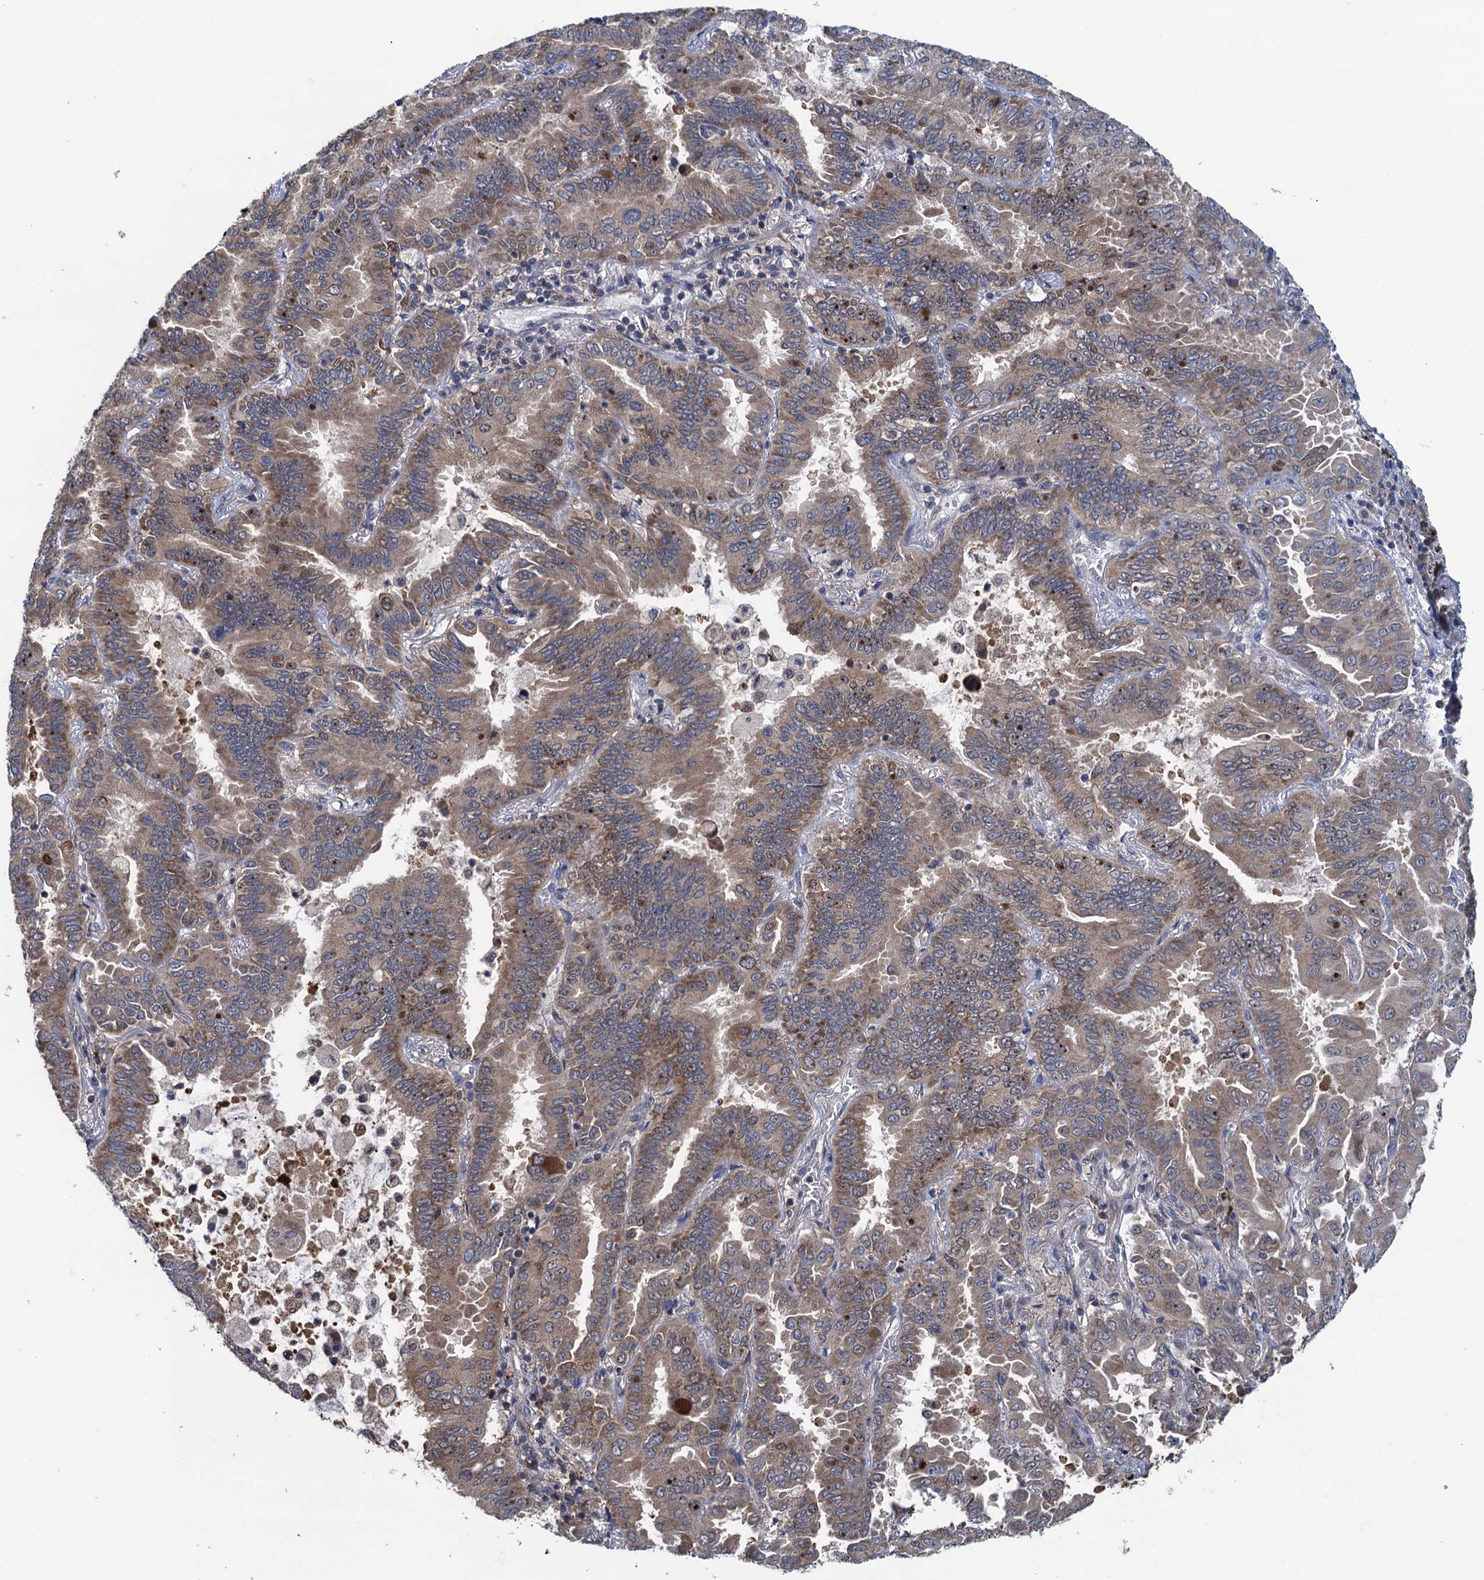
{"staining": {"intensity": "moderate", "quantity": "25%-75%", "location": "cytoplasmic/membranous"}, "tissue": "lung cancer", "cell_type": "Tumor cells", "image_type": "cancer", "snomed": [{"axis": "morphology", "description": "Adenocarcinoma, NOS"}, {"axis": "topography", "description": "Lung"}], "caption": "Adenocarcinoma (lung) stained with a brown dye shows moderate cytoplasmic/membranous positive staining in approximately 25%-75% of tumor cells.", "gene": "CNTN5", "patient": {"sex": "male", "age": 64}}